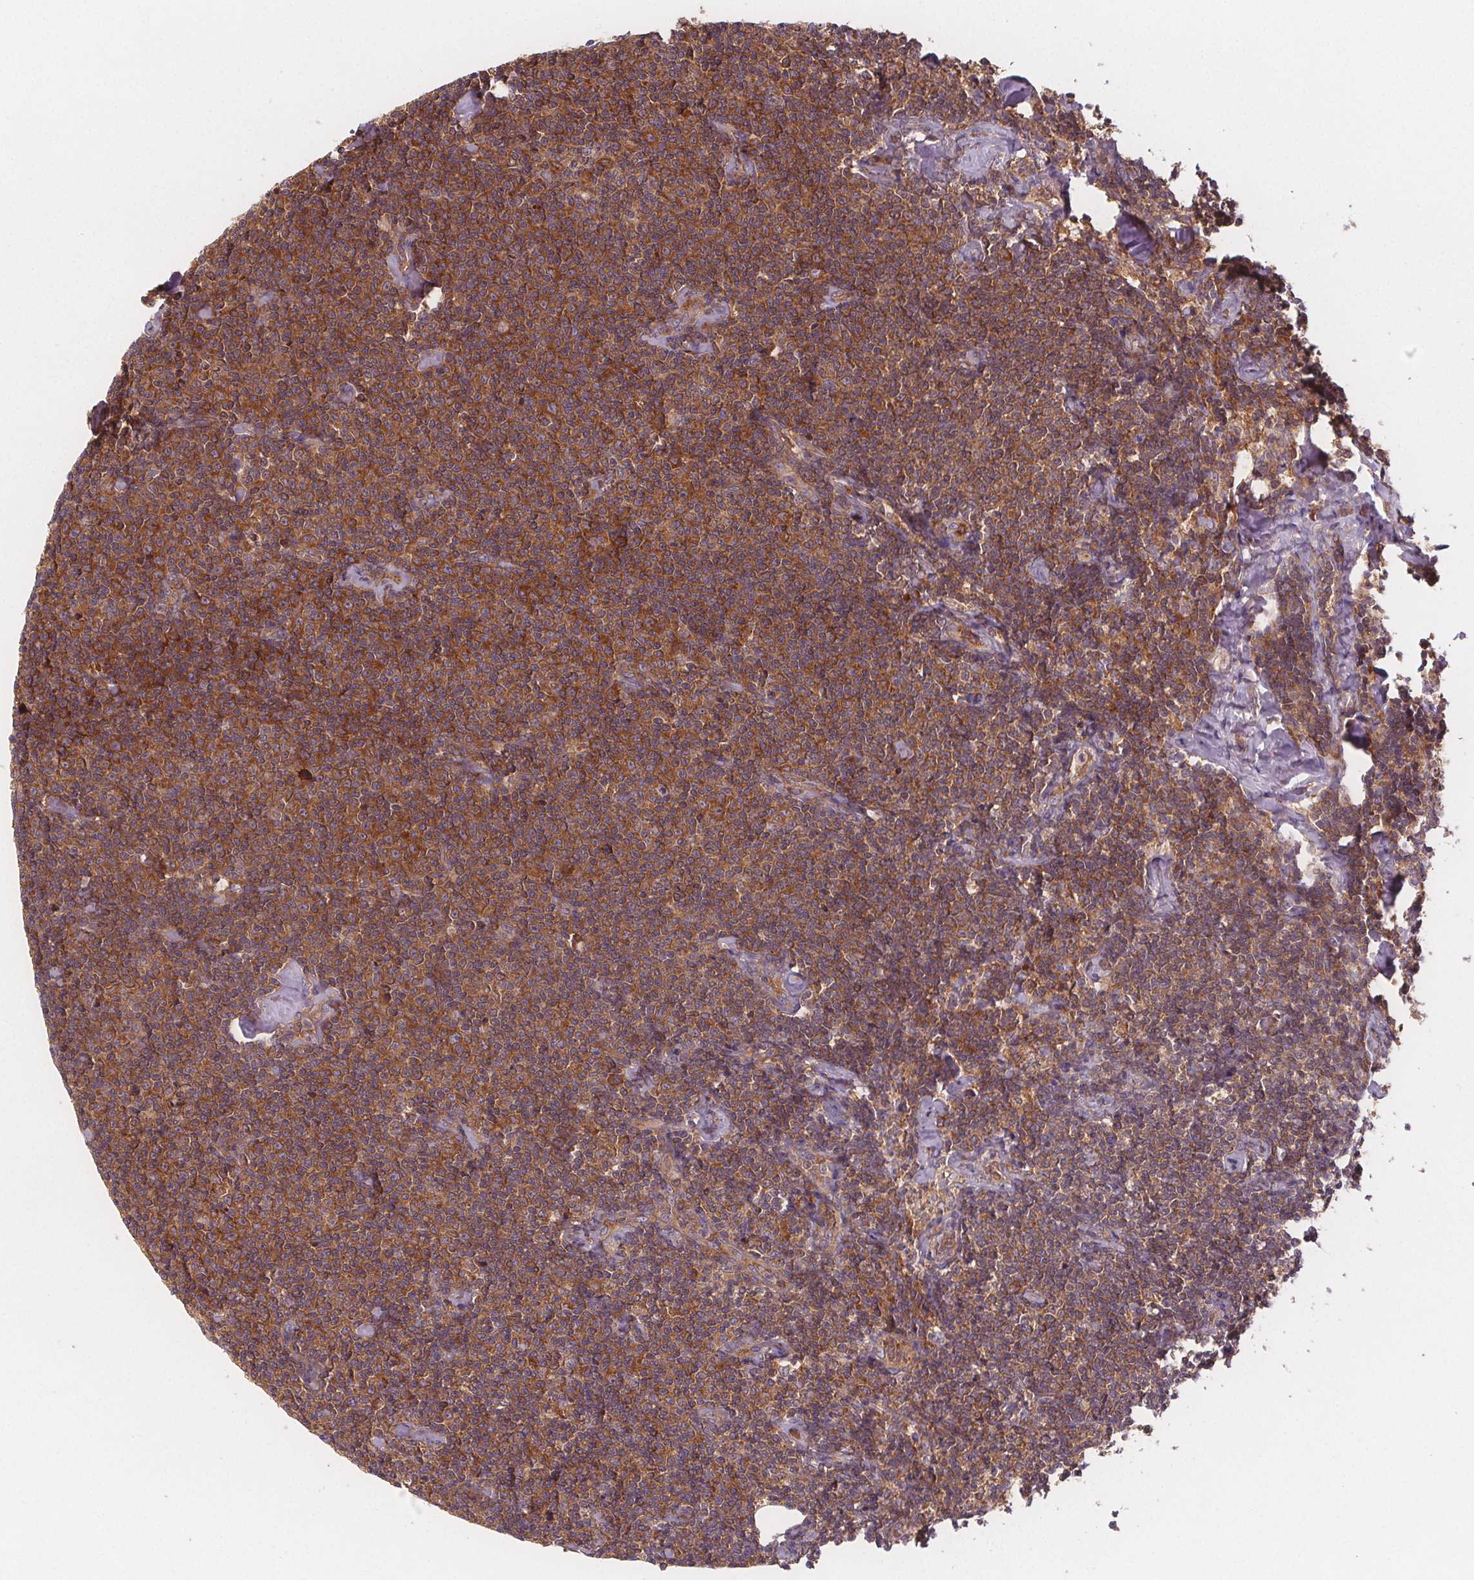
{"staining": {"intensity": "moderate", "quantity": ">75%", "location": "cytoplasmic/membranous"}, "tissue": "lymphoma", "cell_type": "Tumor cells", "image_type": "cancer", "snomed": [{"axis": "morphology", "description": "Malignant lymphoma, non-Hodgkin's type, Low grade"}, {"axis": "topography", "description": "Lymph node"}], "caption": "The histopathology image exhibits immunohistochemical staining of lymphoma. There is moderate cytoplasmic/membranous positivity is present in about >75% of tumor cells.", "gene": "EIF3D", "patient": {"sex": "male", "age": 81}}